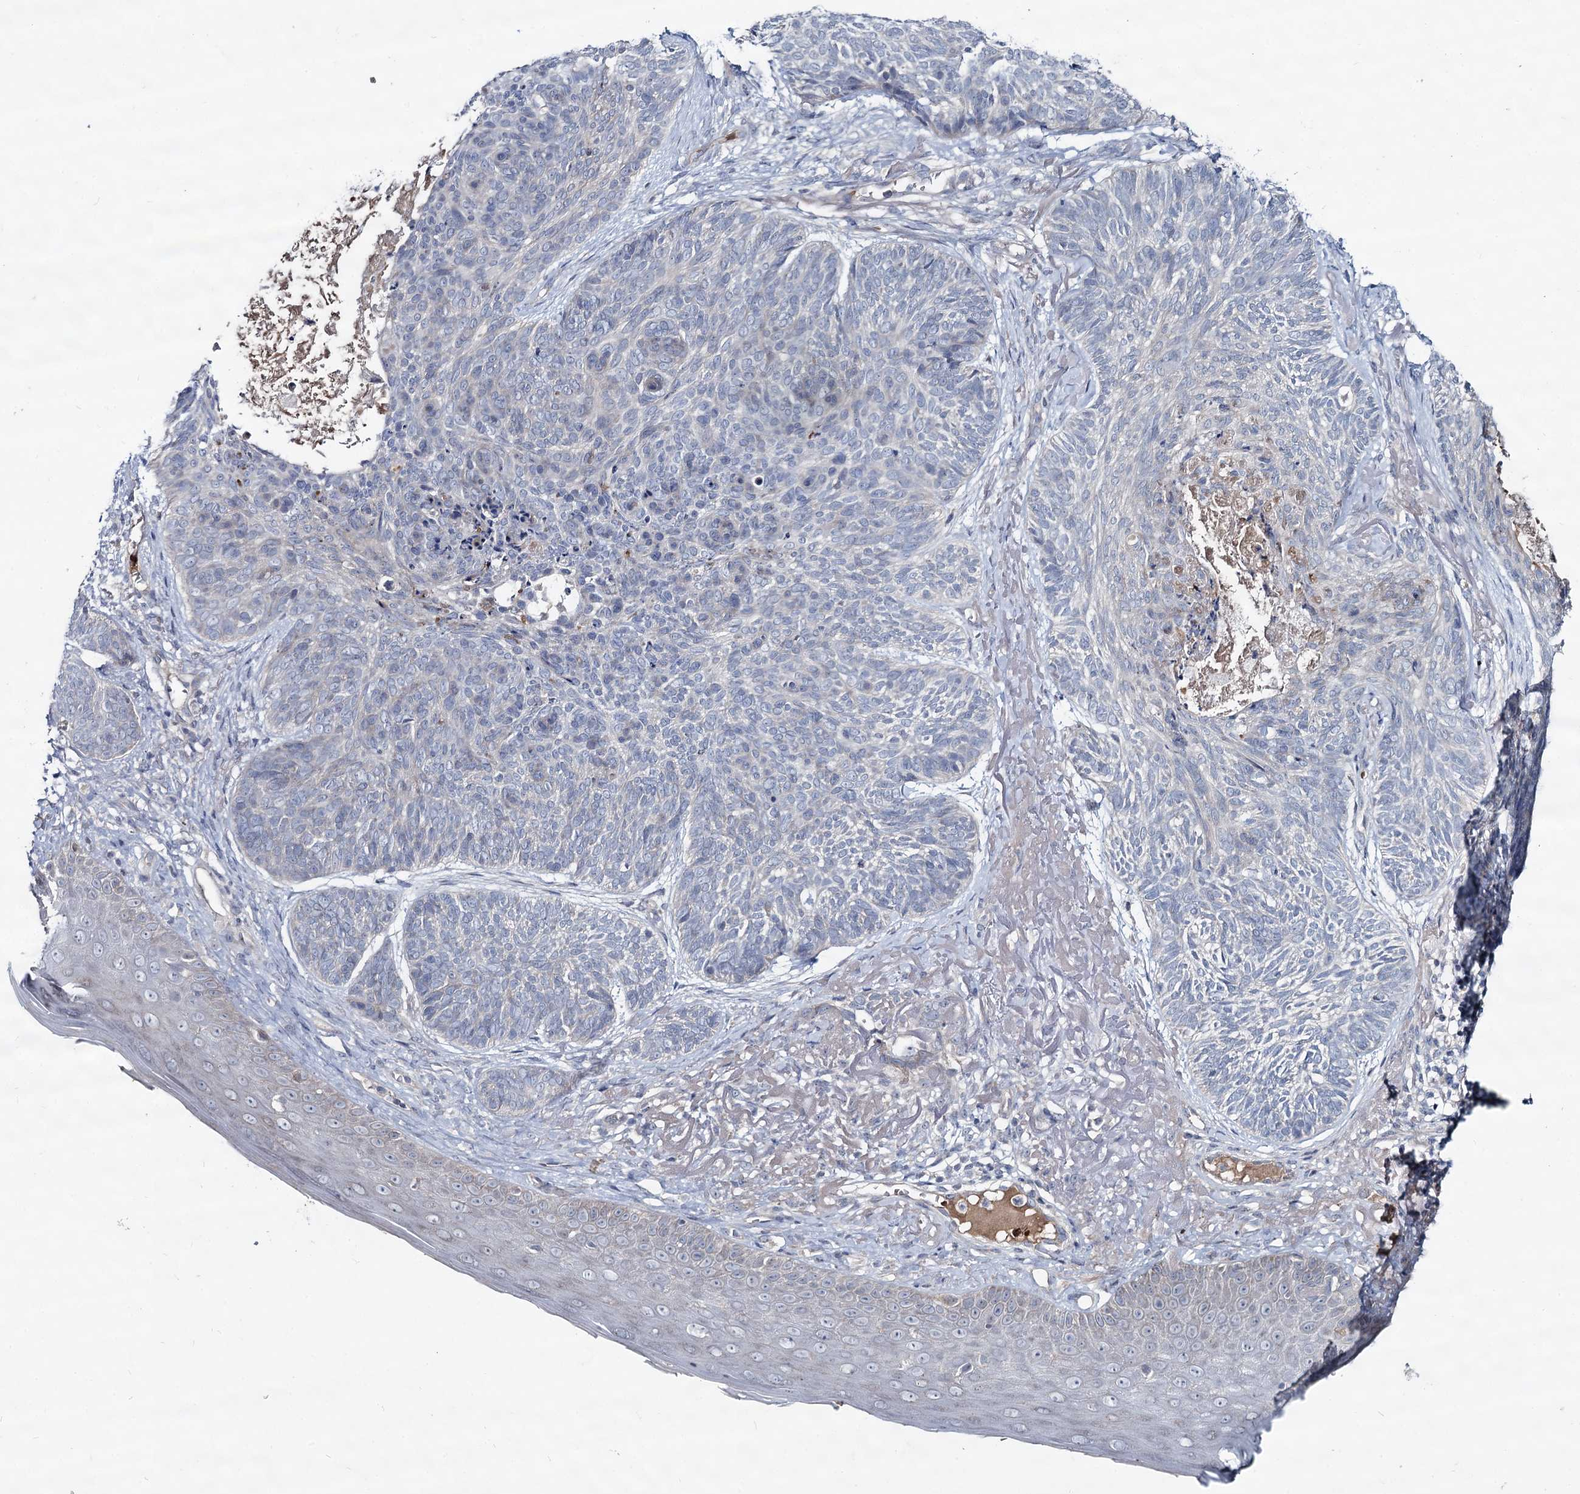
{"staining": {"intensity": "negative", "quantity": "none", "location": "none"}, "tissue": "skin cancer", "cell_type": "Tumor cells", "image_type": "cancer", "snomed": [{"axis": "morphology", "description": "Normal tissue, NOS"}, {"axis": "morphology", "description": "Basal cell carcinoma"}, {"axis": "topography", "description": "Skin"}], "caption": "Immunohistochemistry photomicrograph of skin basal cell carcinoma stained for a protein (brown), which demonstrates no expression in tumor cells. (Brightfield microscopy of DAB (3,3'-diaminobenzidine) immunohistochemistry (IHC) at high magnification).", "gene": "RNF6", "patient": {"sex": "male", "age": 66}}